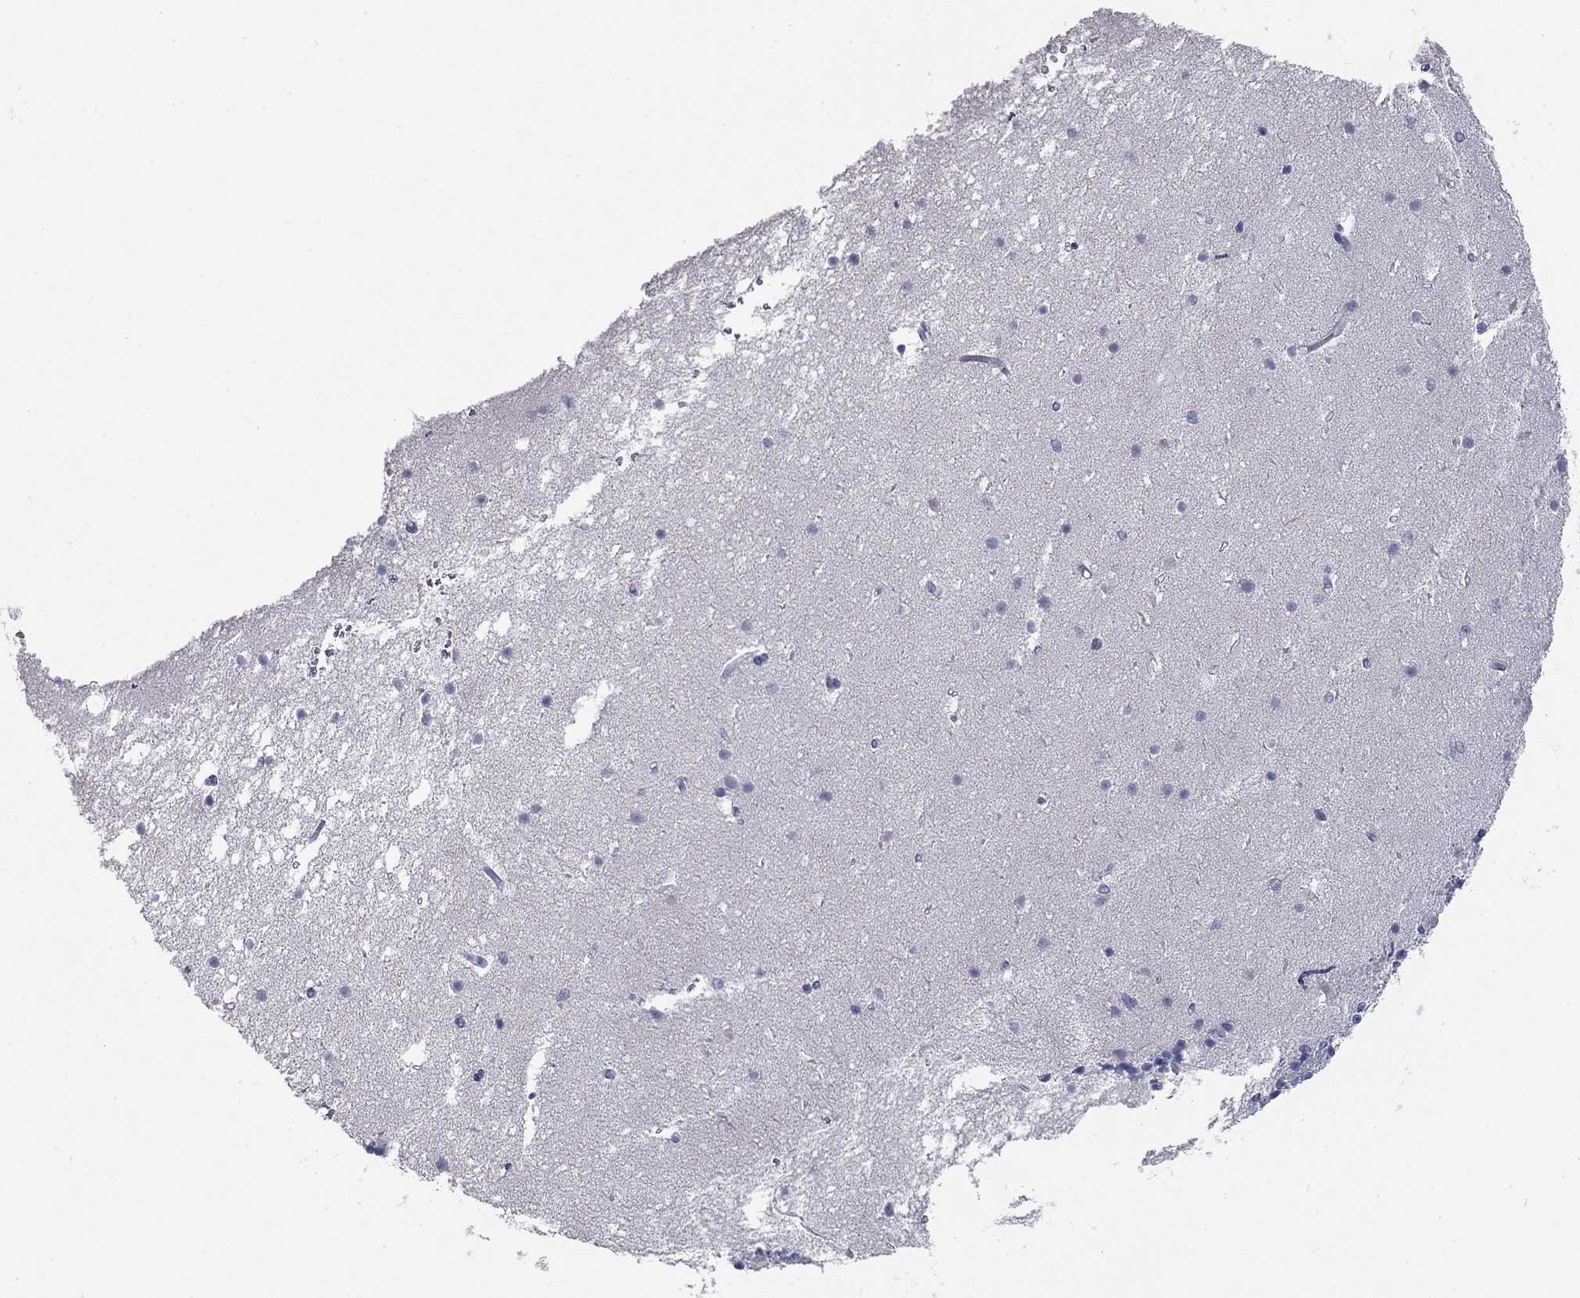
{"staining": {"intensity": "negative", "quantity": "none", "location": "none"}, "tissue": "cerebellum", "cell_type": "Cells in granular layer", "image_type": "normal", "snomed": [{"axis": "morphology", "description": "Normal tissue, NOS"}, {"axis": "topography", "description": "Cerebellum"}], "caption": "An IHC photomicrograph of benign cerebellum is shown. There is no staining in cells in granular layer of cerebellum.", "gene": "TAC1", "patient": {"sex": "male", "age": 70}}